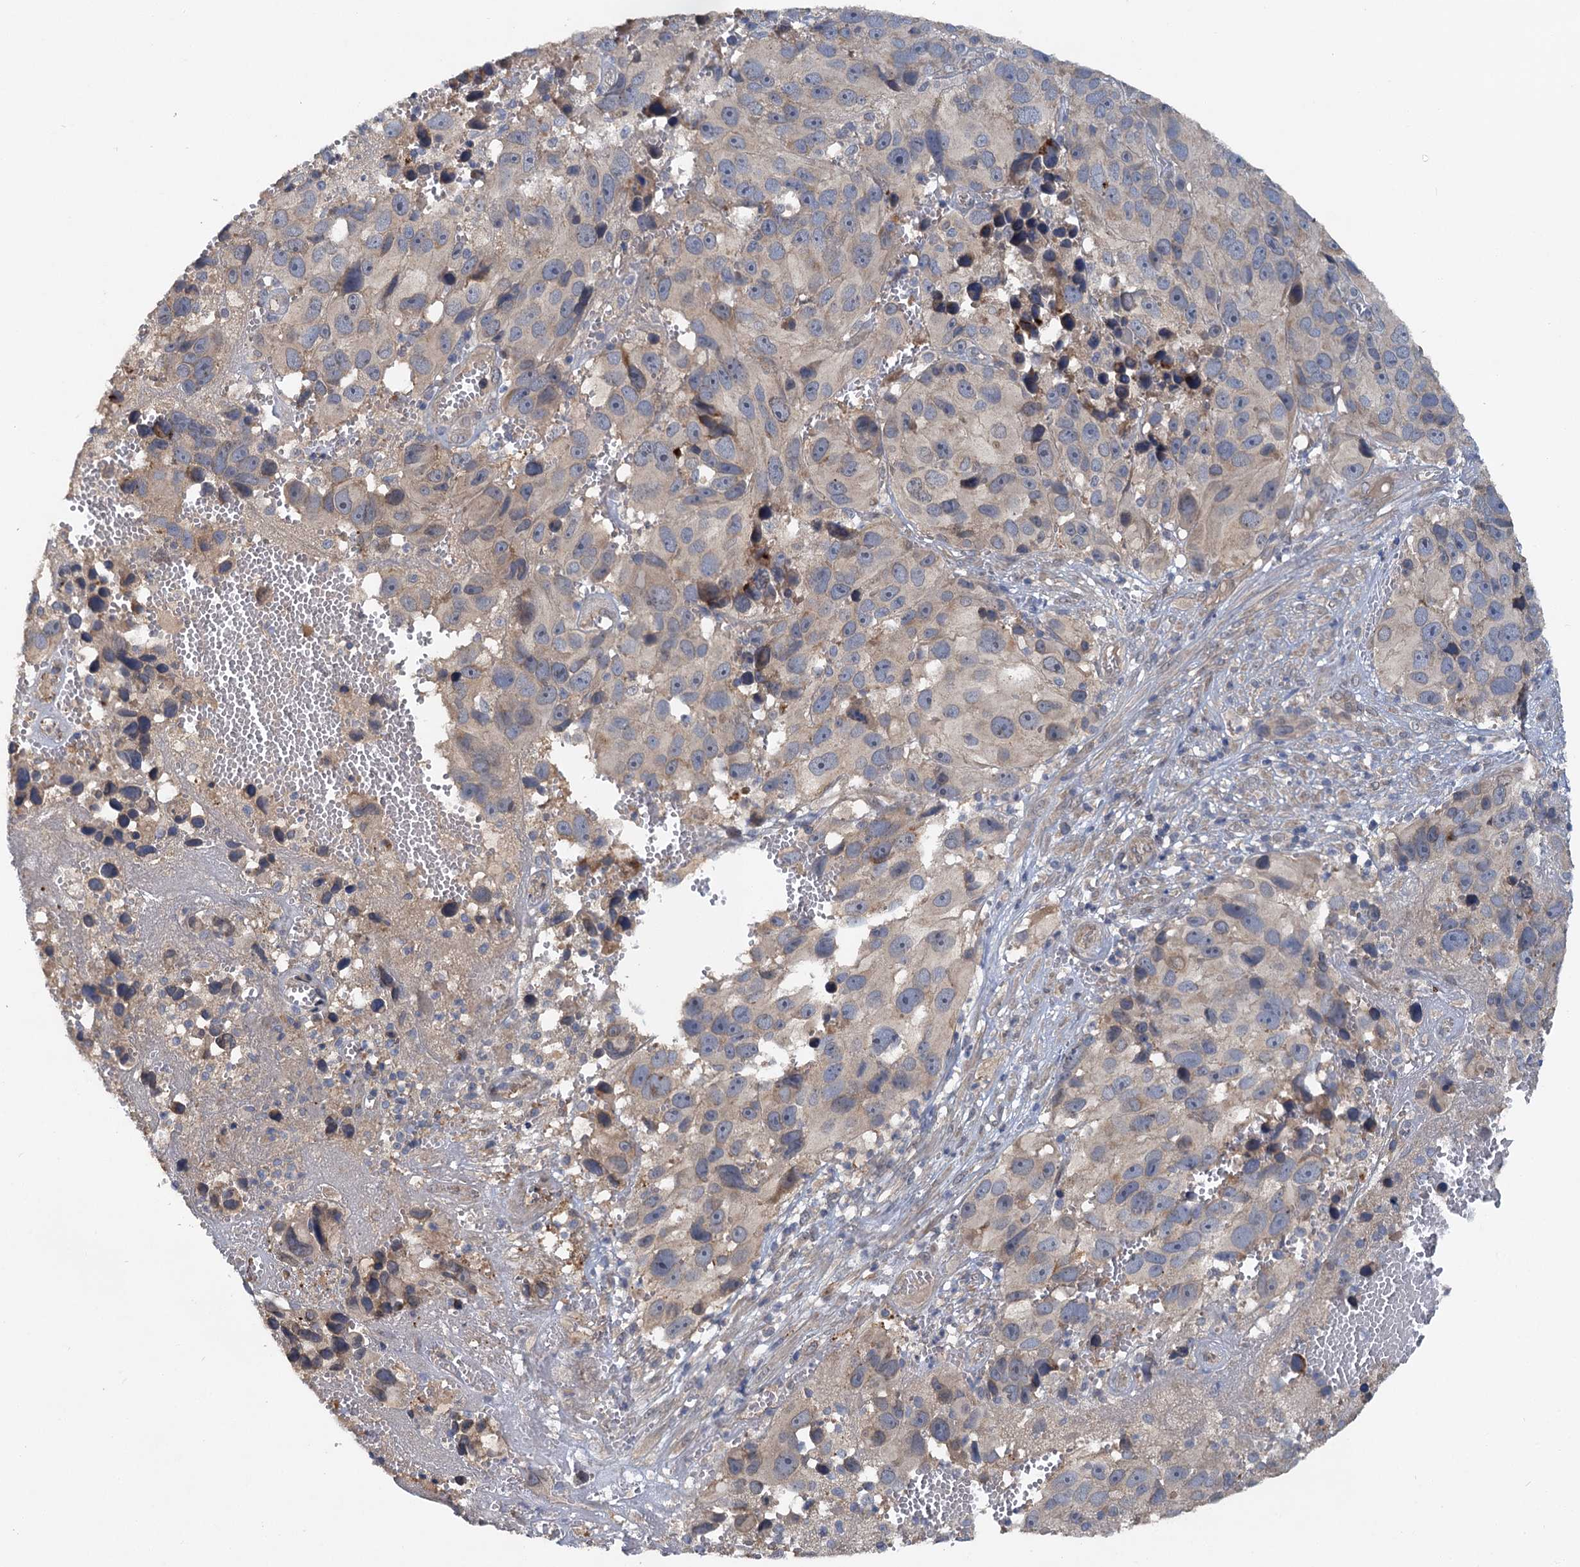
{"staining": {"intensity": "weak", "quantity": "<25%", "location": "cytoplasmic/membranous"}, "tissue": "melanoma", "cell_type": "Tumor cells", "image_type": "cancer", "snomed": [{"axis": "morphology", "description": "Malignant melanoma, NOS"}, {"axis": "topography", "description": "Skin"}], "caption": "Immunohistochemistry of human malignant melanoma exhibits no staining in tumor cells.", "gene": "ZNF324", "patient": {"sex": "male", "age": 84}}